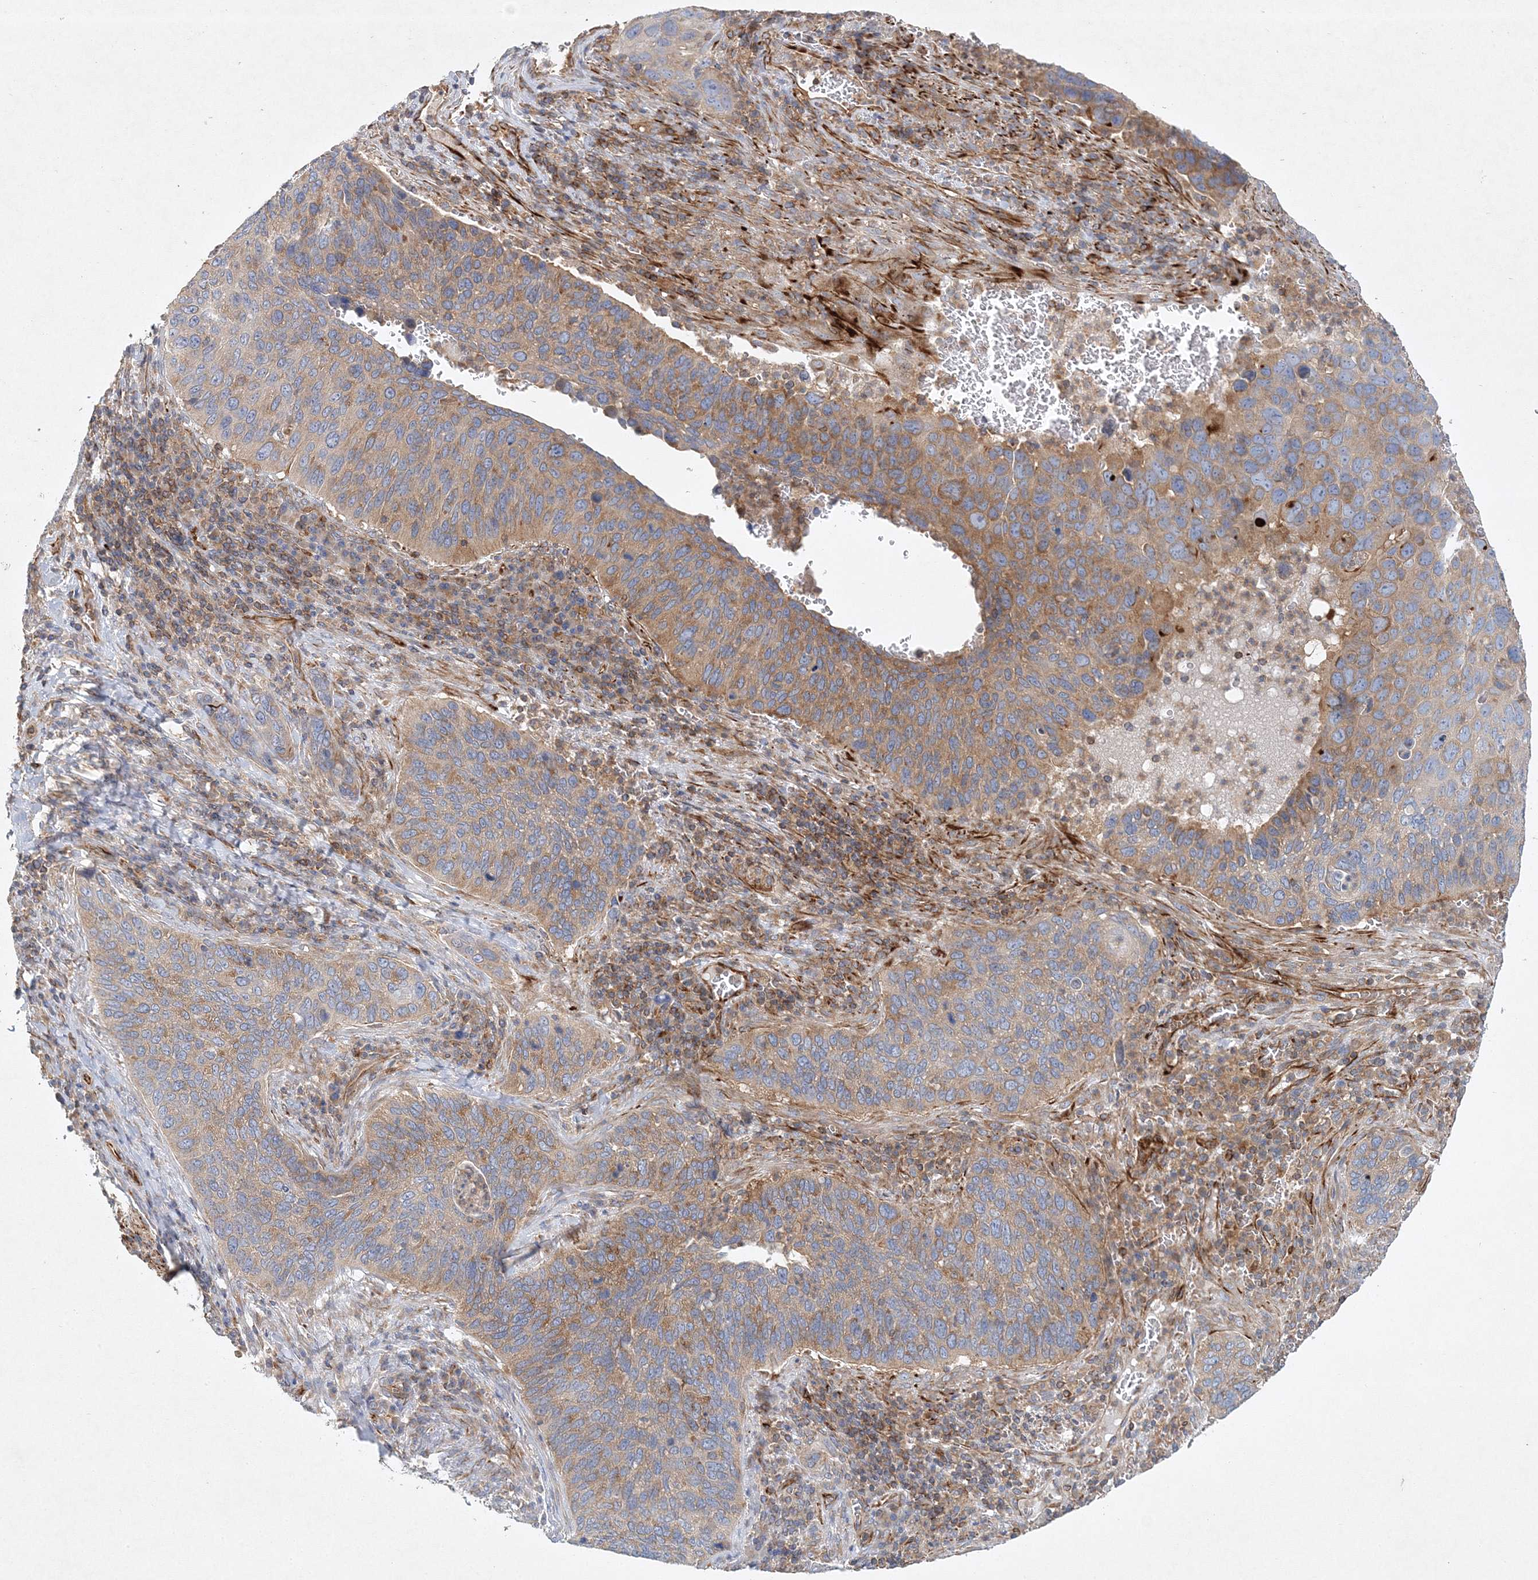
{"staining": {"intensity": "moderate", "quantity": "25%-75%", "location": "cytoplasmic/membranous"}, "tissue": "cervical cancer", "cell_type": "Tumor cells", "image_type": "cancer", "snomed": [{"axis": "morphology", "description": "Squamous cell carcinoma, NOS"}, {"axis": "topography", "description": "Cervix"}], "caption": "Cervical cancer stained for a protein reveals moderate cytoplasmic/membranous positivity in tumor cells.", "gene": "WDR37", "patient": {"sex": "female", "age": 53}}